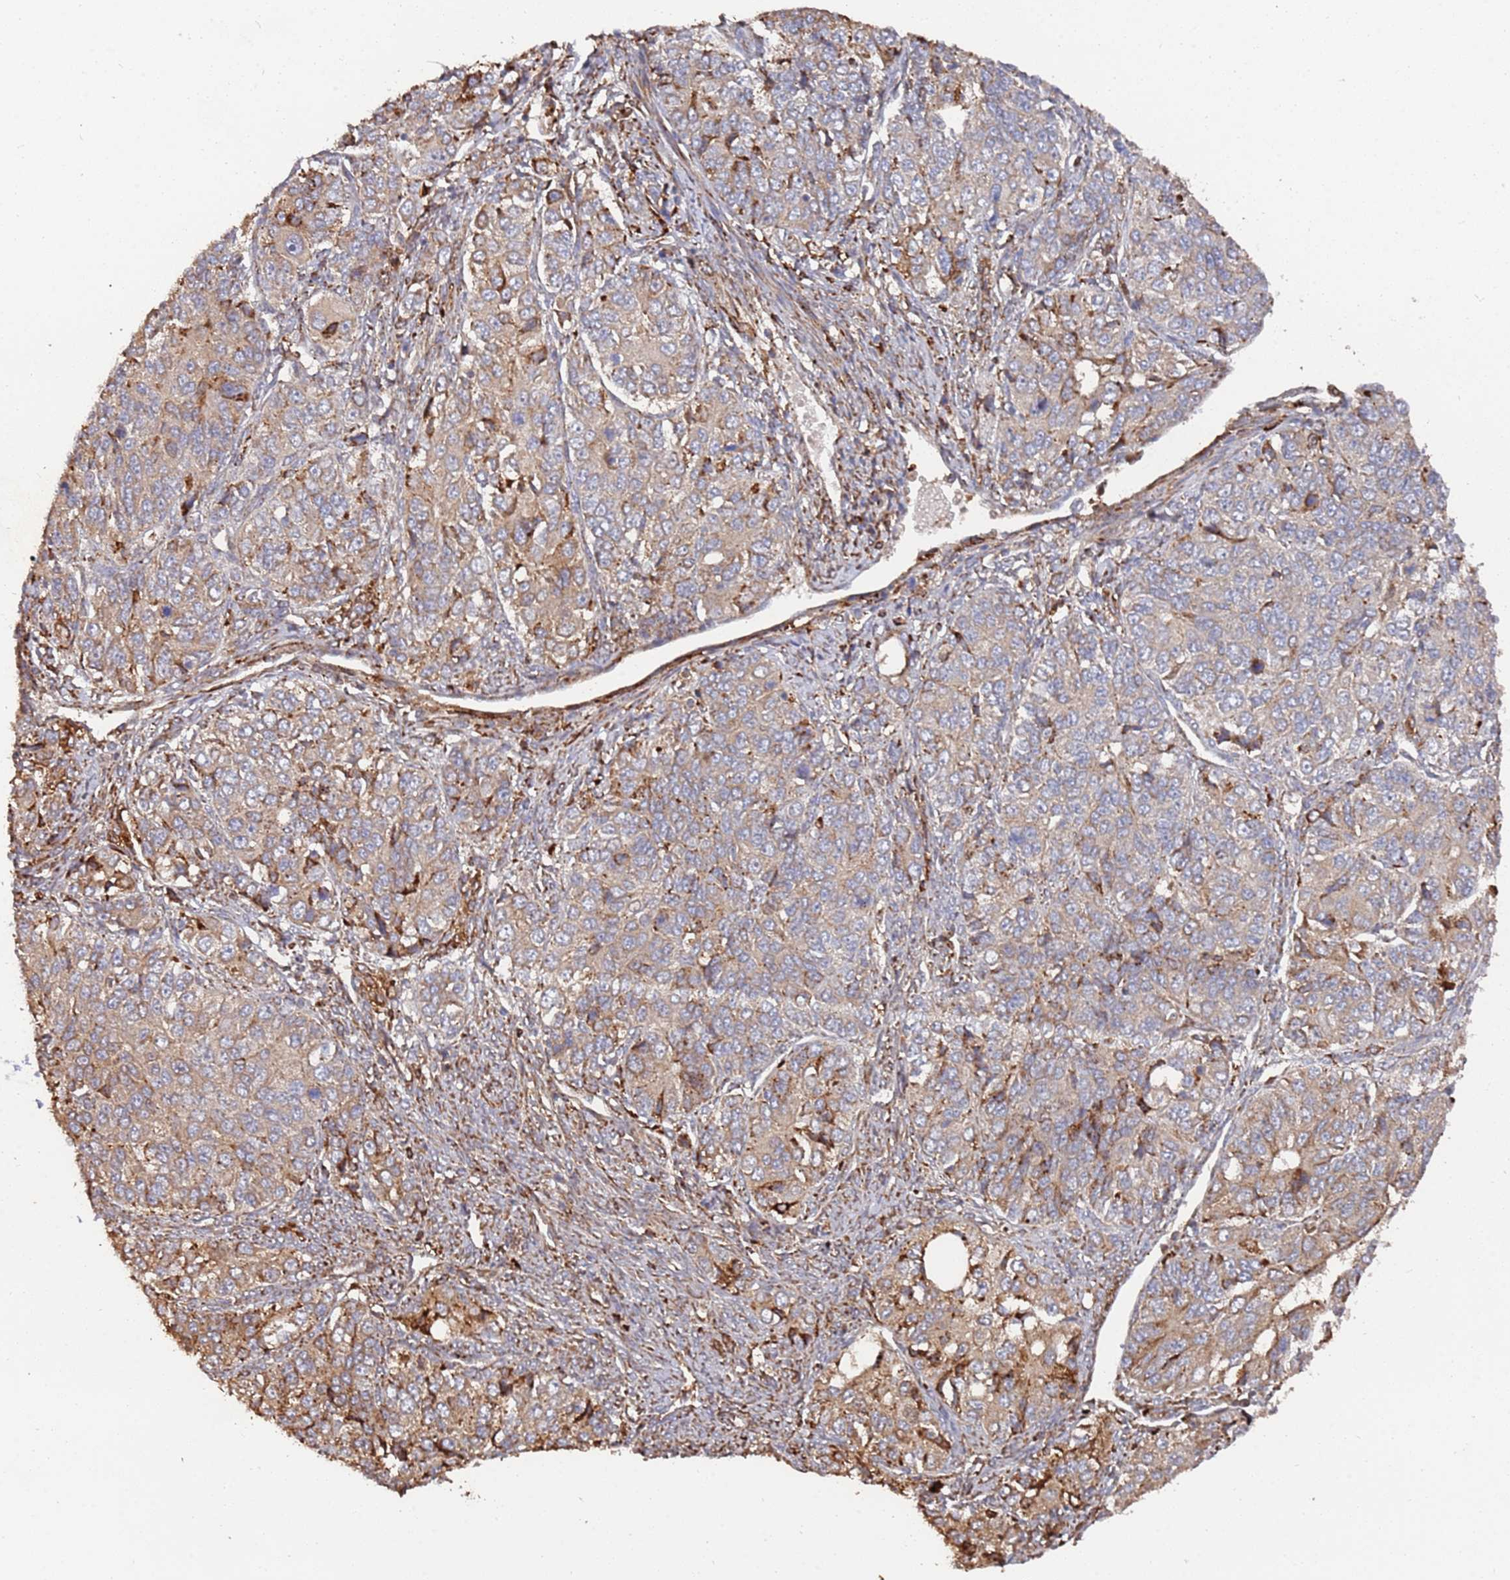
{"staining": {"intensity": "moderate", "quantity": "25%-75%", "location": "cytoplasmic/membranous"}, "tissue": "ovarian cancer", "cell_type": "Tumor cells", "image_type": "cancer", "snomed": [{"axis": "morphology", "description": "Carcinoma, endometroid"}, {"axis": "topography", "description": "Ovary"}], "caption": "Endometroid carcinoma (ovarian) stained with DAB (3,3'-diaminobenzidine) immunohistochemistry displays medium levels of moderate cytoplasmic/membranous staining in approximately 25%-75% of tumor cells.", "gene": "LACC1", "patient": {"sex": "female", "age": 51}}